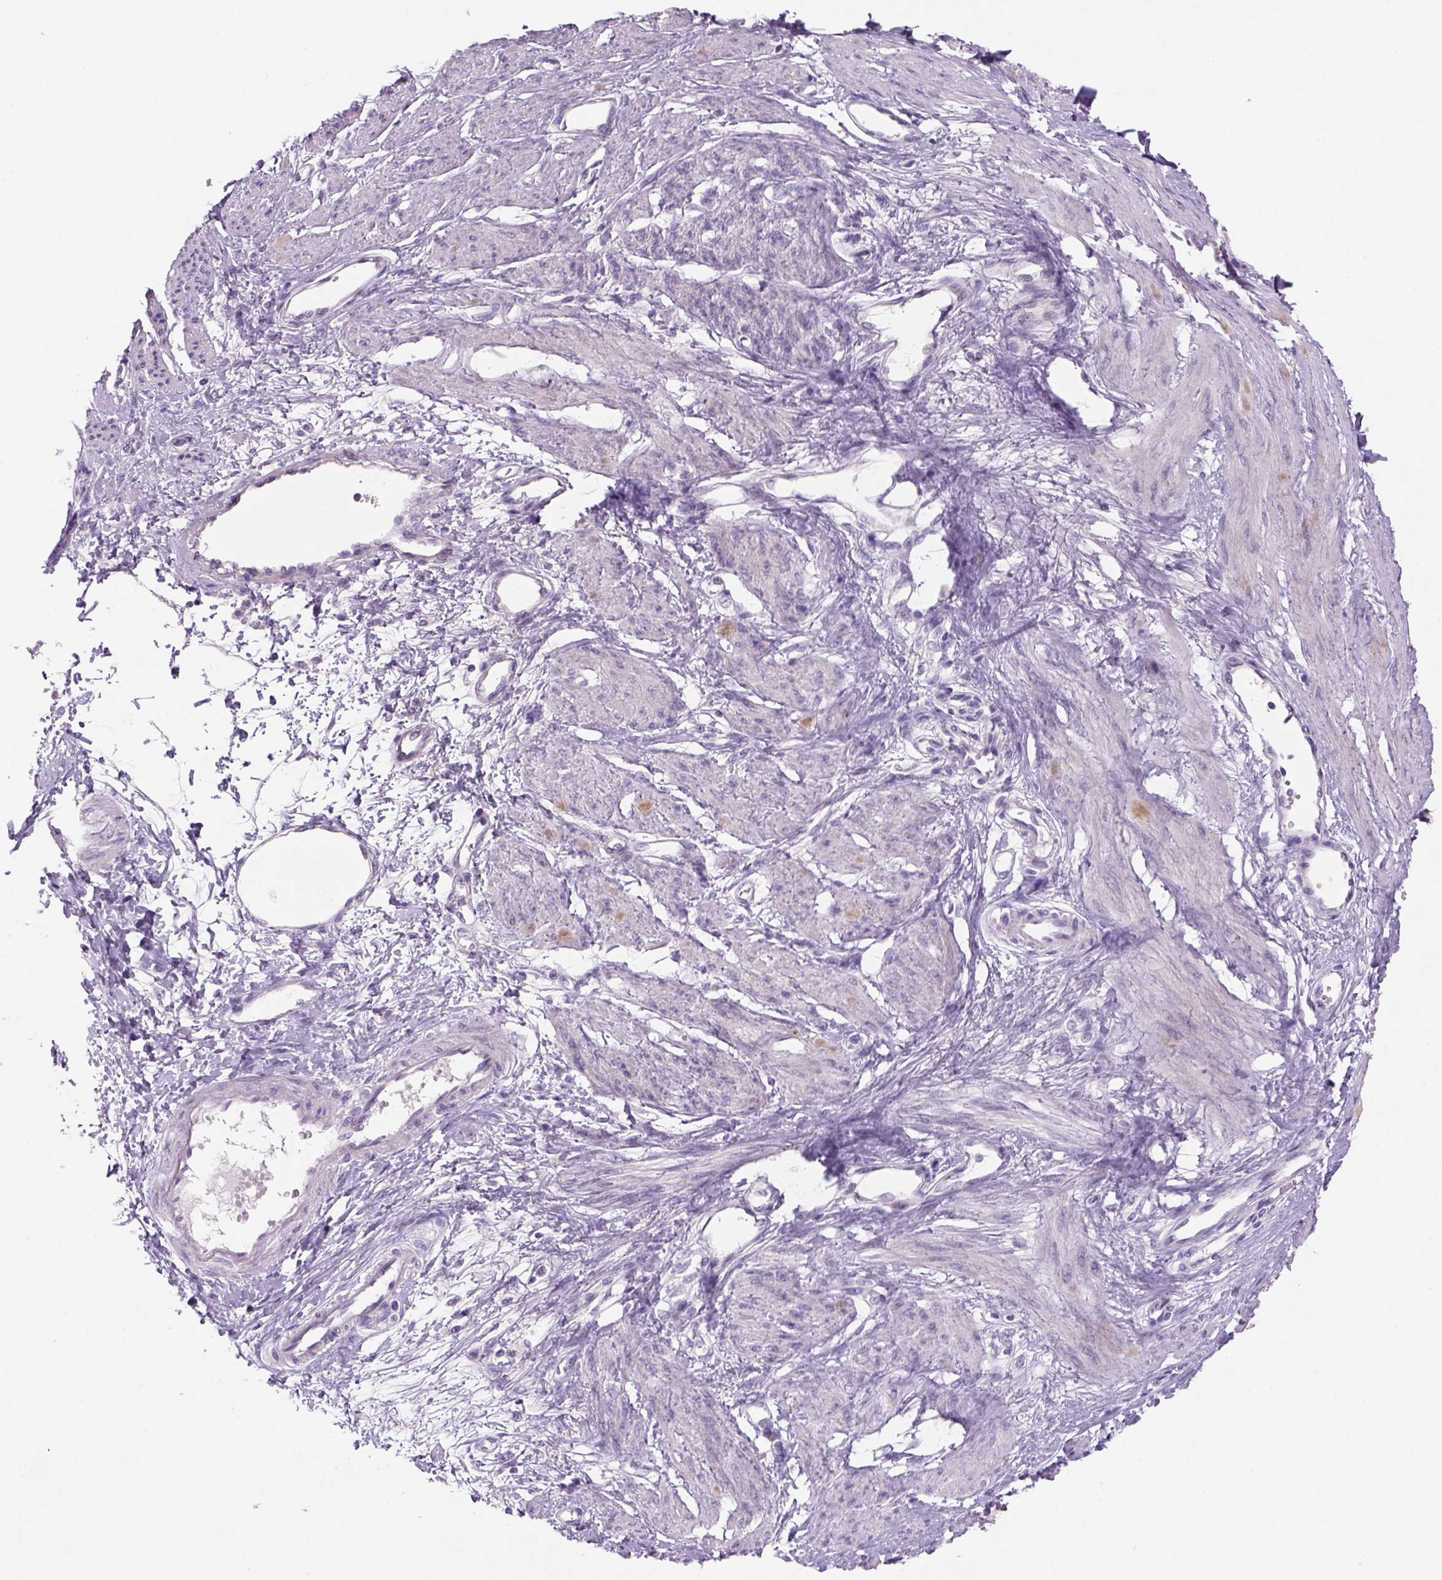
{"staining": {"intensity": "negative", "quantity": "none", "location": "none"}, "tissue": "smooth muscle", "cell_type": "Smooth muscle cells", "image_type": "normal", "snomed": [{"axis": "morphology", "description": "Normal tissue, NOS"}, {"axis": "topography", "description": "Smooth muscle"}, {"axis": "topography", "description": "Uterus"}], "caption": "Immunohistochemistry (IHC) photomicrograph of normal smooth muscle: human smooth muscle stained with DAB reveals no significant protein staining in smooth muscle cells.", "gene": "ADGRV1", "patient": {"sex": "female", "age": 39}}